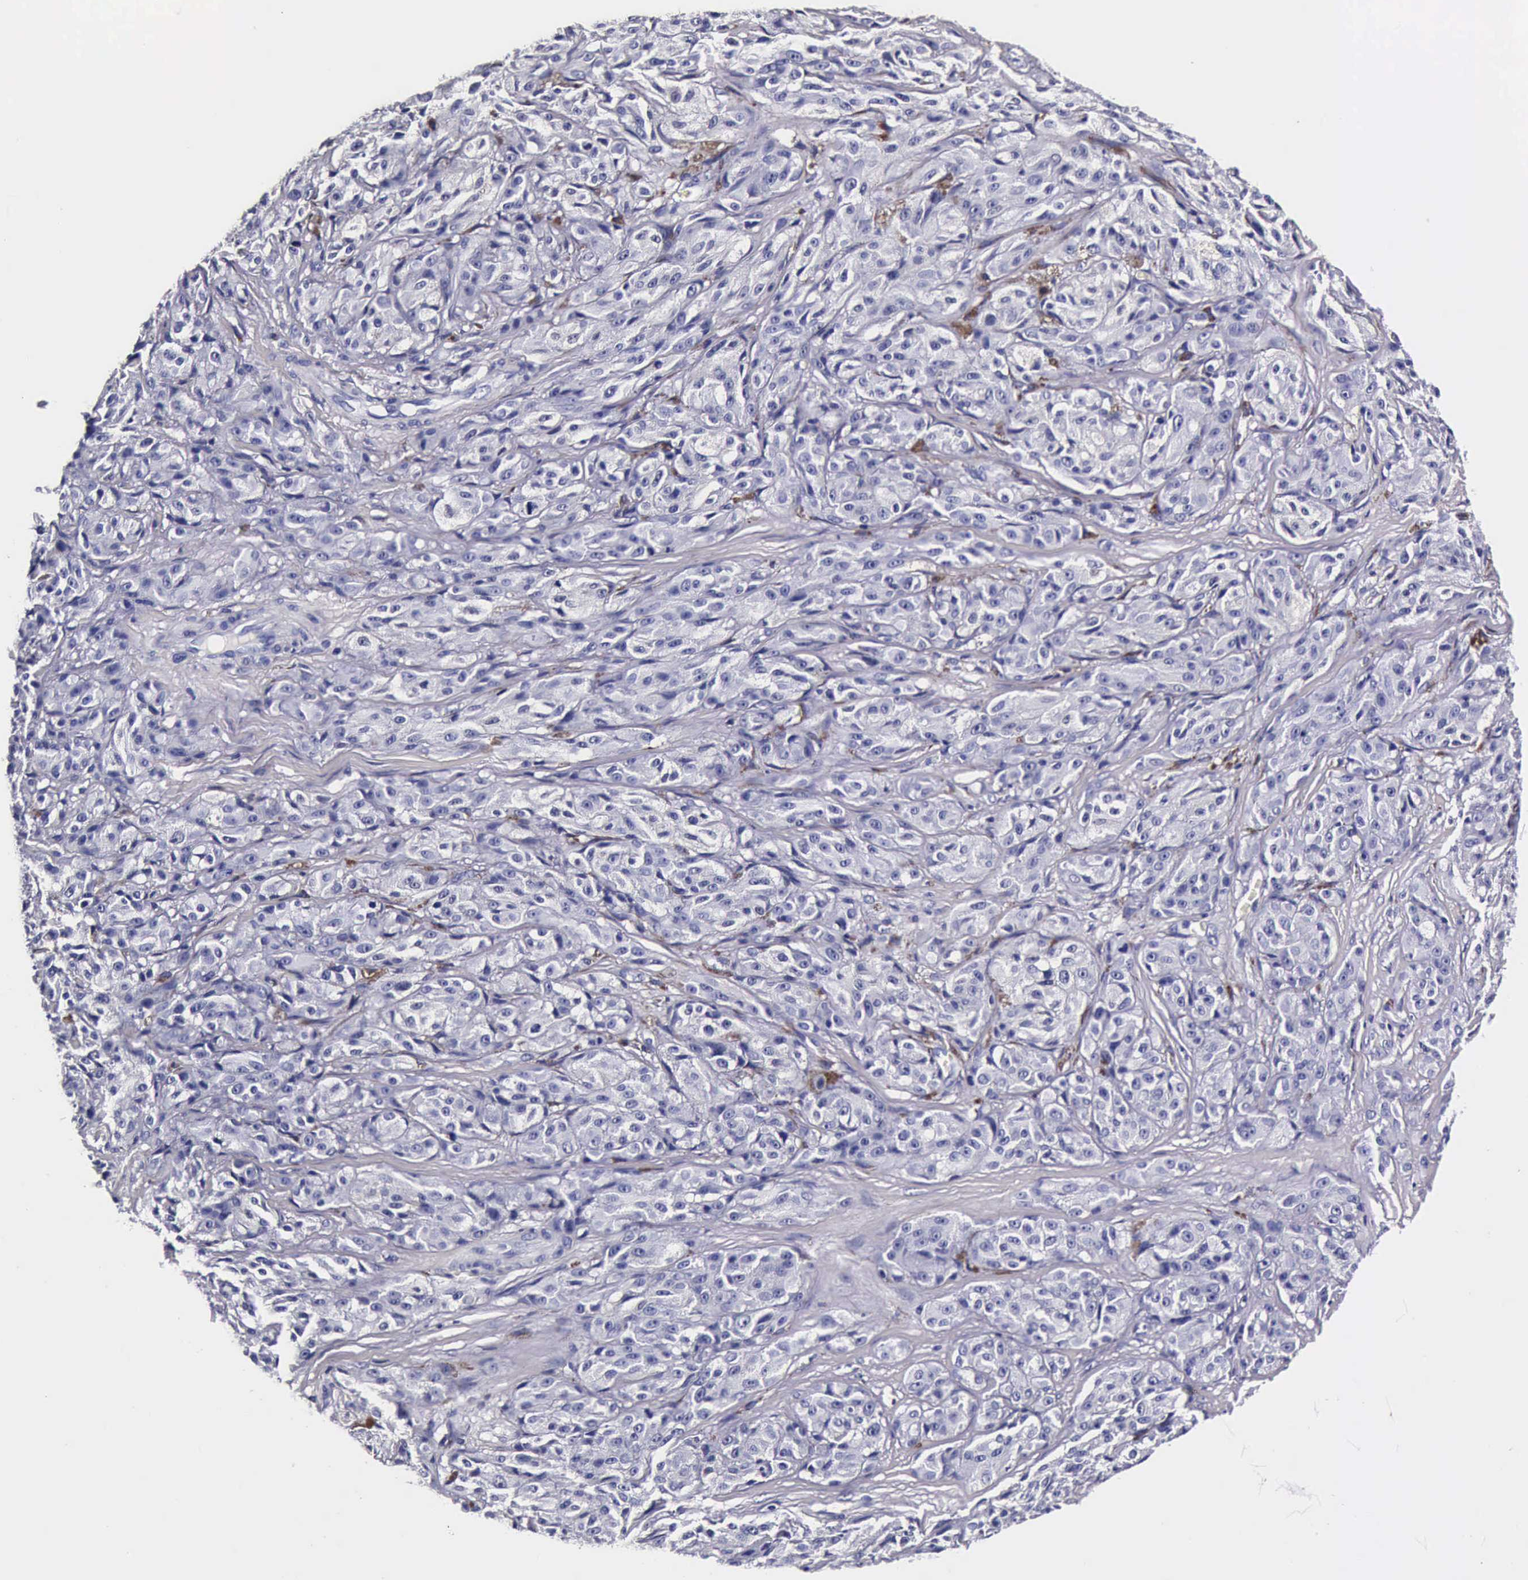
{"staining": {"intensity": "negative", "quantity": "none", "location": "none"}, "tissue": "melanoma", "cell_type": "Tumor cells", "image_type": "cancer", "snomed": [{"axis": "morphology", "description": "Malignant melanoma, NOS"}, {"axis": "topography", "description": "Skin"}], "caption": "This micrograph is of melanoma stained with immunohistochemistry (IHC) to label a protein in brown with the nuclei are counter-stained blue. There is no staining in tumor cells.", "gene": "IAPP", "patient": {"sex": "male", "age": 56}}